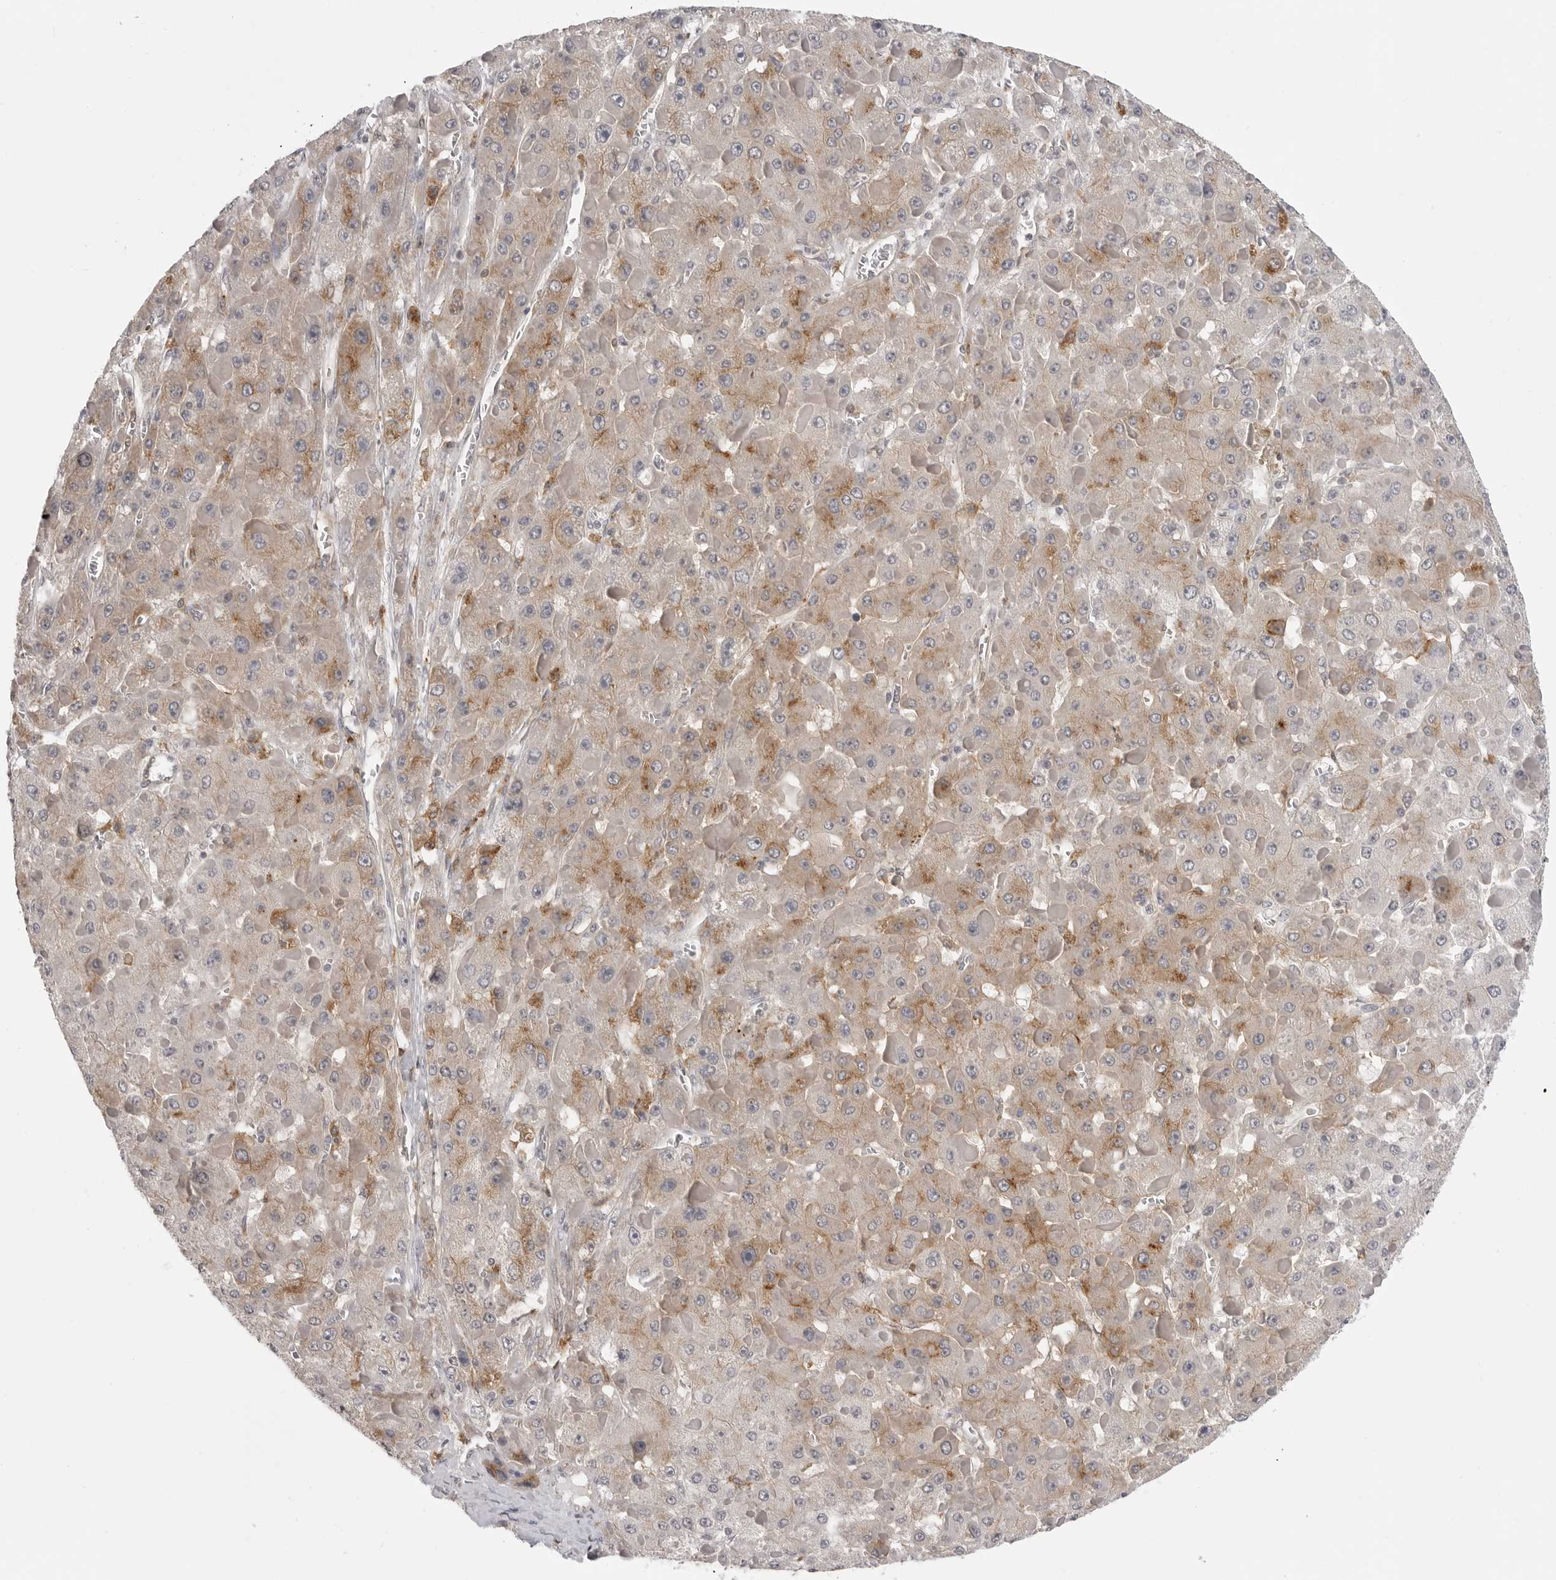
{"staining": {"intensity": "moderate", "quantity": "25%-75%", "location": "cytoplasmic/membranous"}, "tissue": "liver cancer", "cell_type": "Tumor cells", "image_type": "cancer", "snomed": [{"axis": "morphology", "description": "Carcinoma, Hepatocellular, NOS"}, {"axis": "topography", "description": "Liver"}], "caption": "Immunohistochemistry (IHC) photomicrograph of human liver hepatocellular carcinoma stained for a protein (brown), which displays medium levels of moderate cytoplasmic/membranous positivity in about 25%-75% of tumor cells.", "gene": "IFNGR1", "patient": {"sex": "female", "age": 73}}